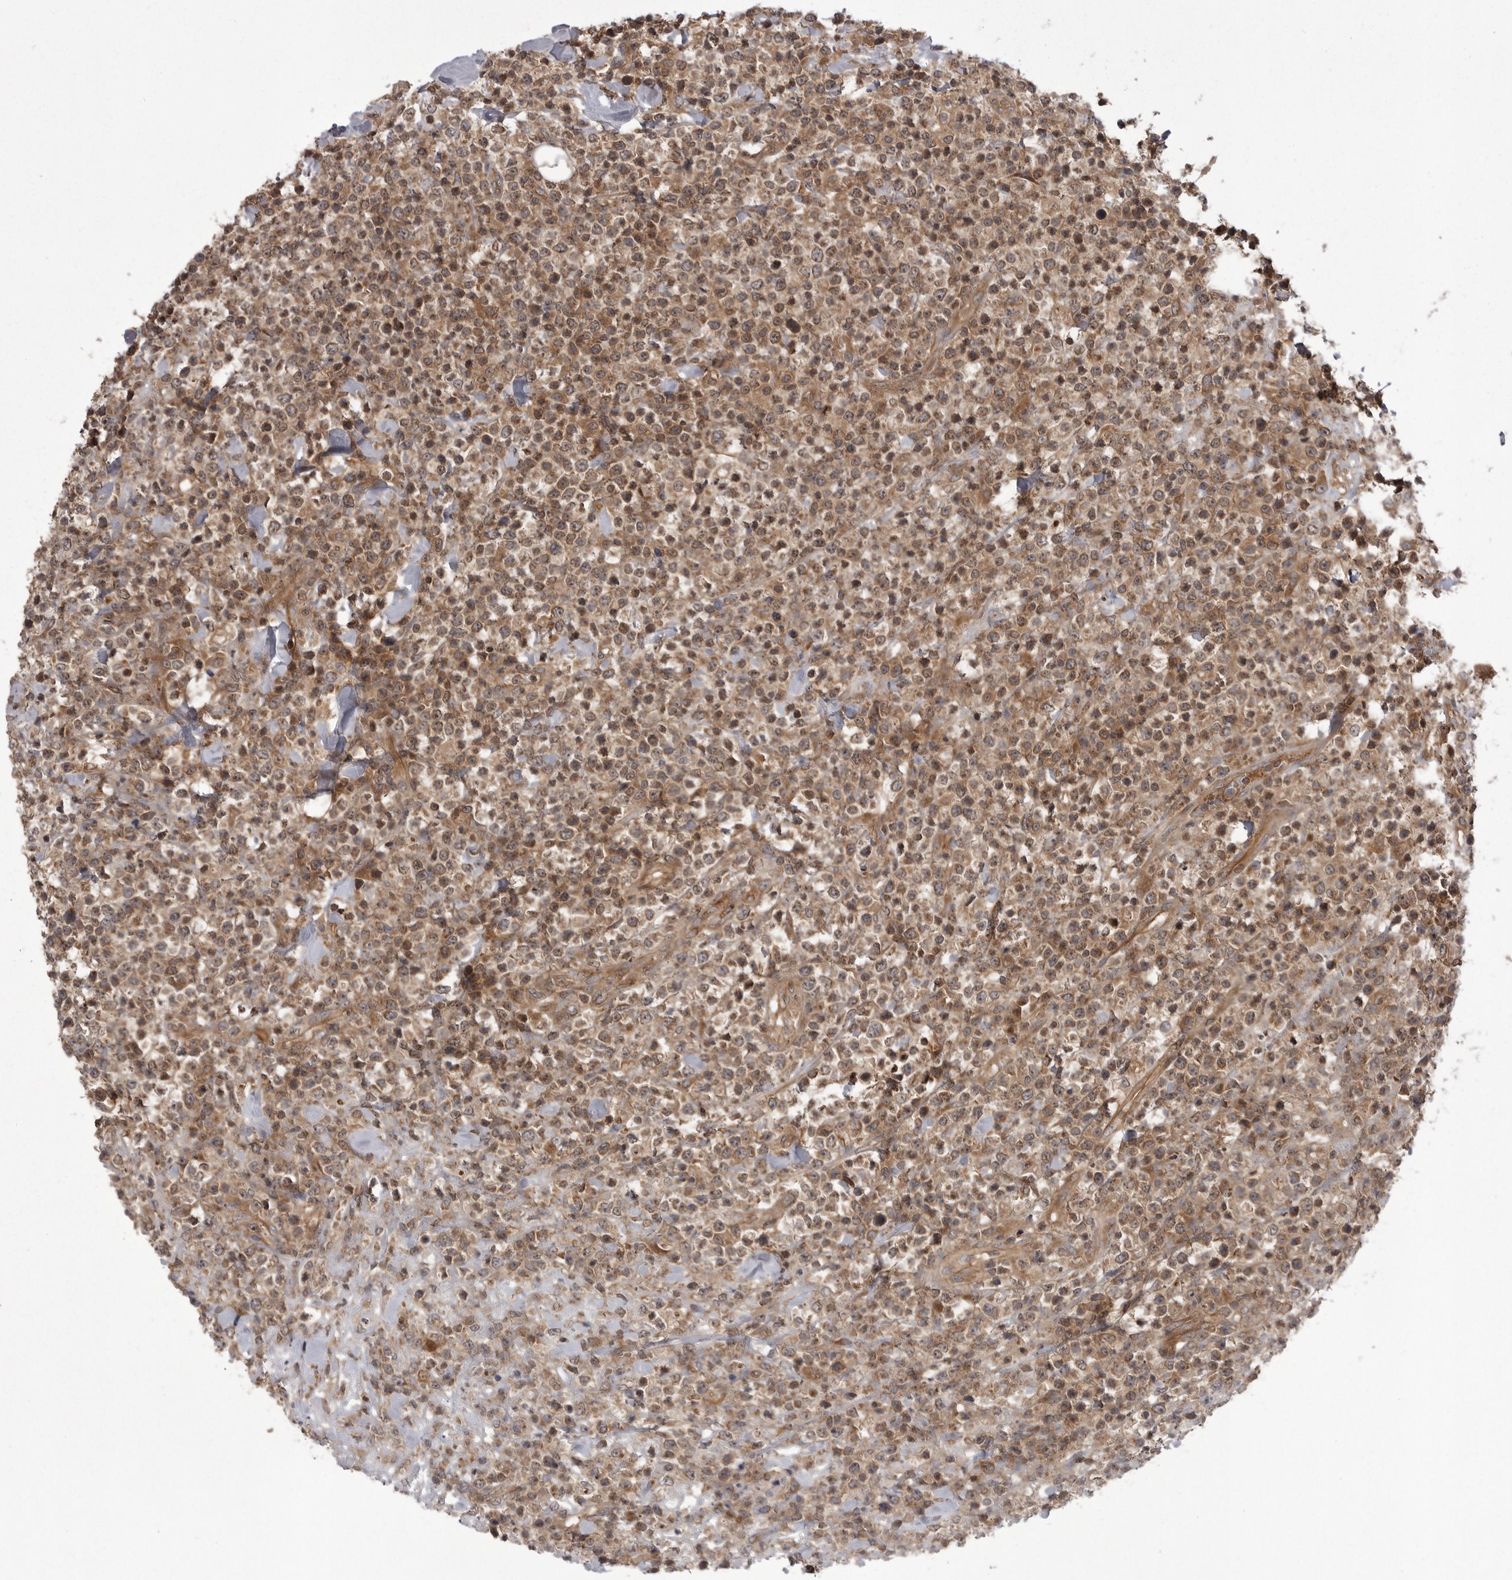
{"staining": {"intensity": "moderate", "quantity": ">75%", "location": "cytoplasmic/membranous"}, "tissue": "lymphoma", "cell_type": "Tumor cells", "image_type": "cancer", "snomed": [{"axis": "morphology", "description": "Malignant lymphoma, non-Hodgkin's type, High grade"}, {"axis": "topography", "description": "Colon"}], "caption": "This photomicrograph demonstrates immunohistochemistry (IHC) staining of malignant lymphoma, non-Hodgkin's type (high-grade), with medium moderate cytoplasmic/membranous expression in approximately >75% of tumor cells.", "gene": "STK24", "patient": {"sex": "female", "age": 53}}